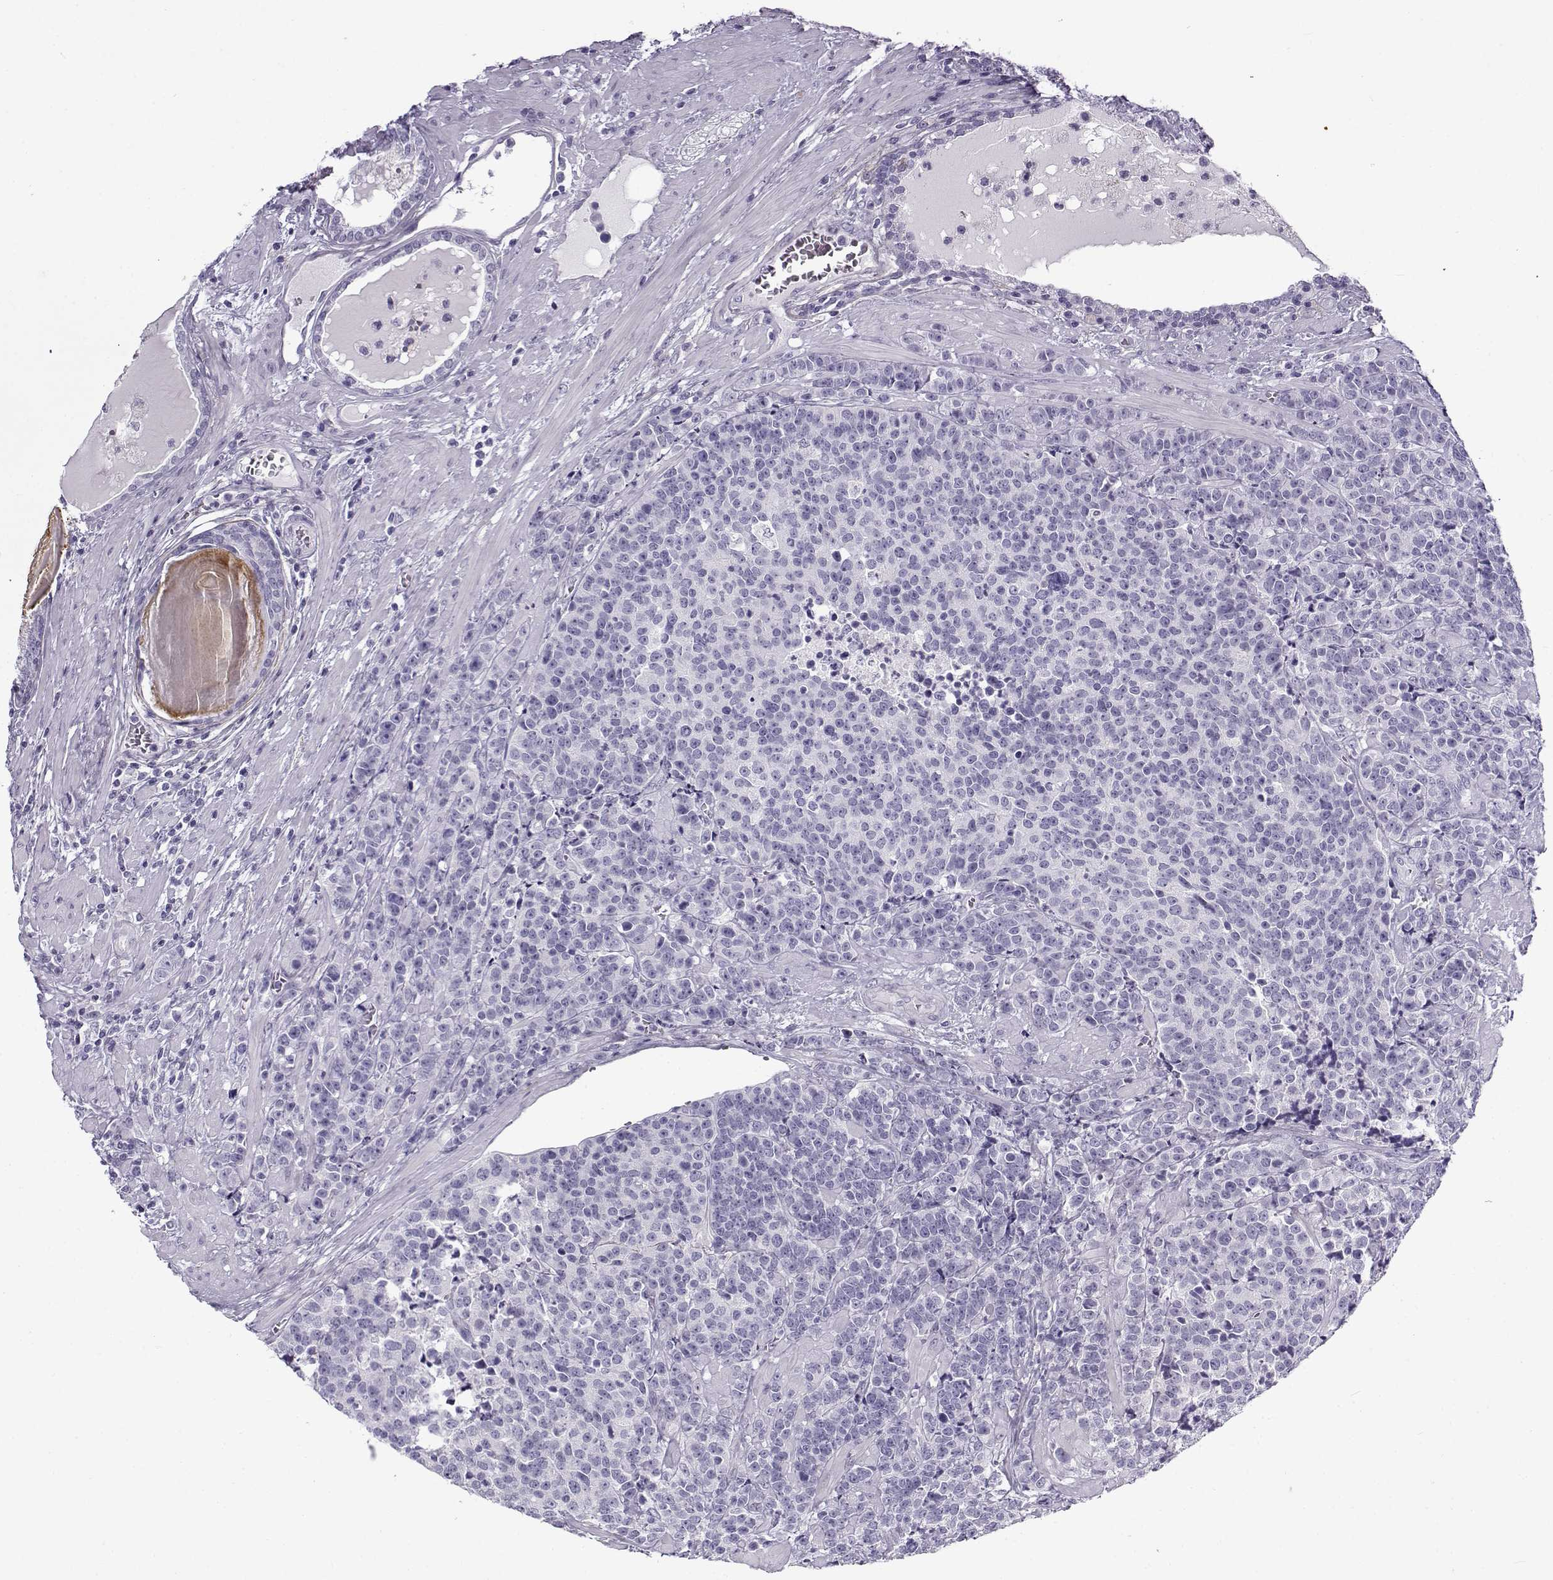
{"staining": {"intensity": "negative", "quantity": "none", "location": "none"}, "tissue": "prostate cancer", "cell_type": "Tumor cells", "image_type": "cancer", "snomed": [{"axis": "morphology", "description": "Adenocarcinoma, NOS"}, {"axis": "topography", "description": "Prostate"}], "caption": "The image displays no staining of tumor cells in prostate cancer (adenocarcinoma).", "gene": "GTSF1L", "patient": {"sex": "male", "age": 67}}